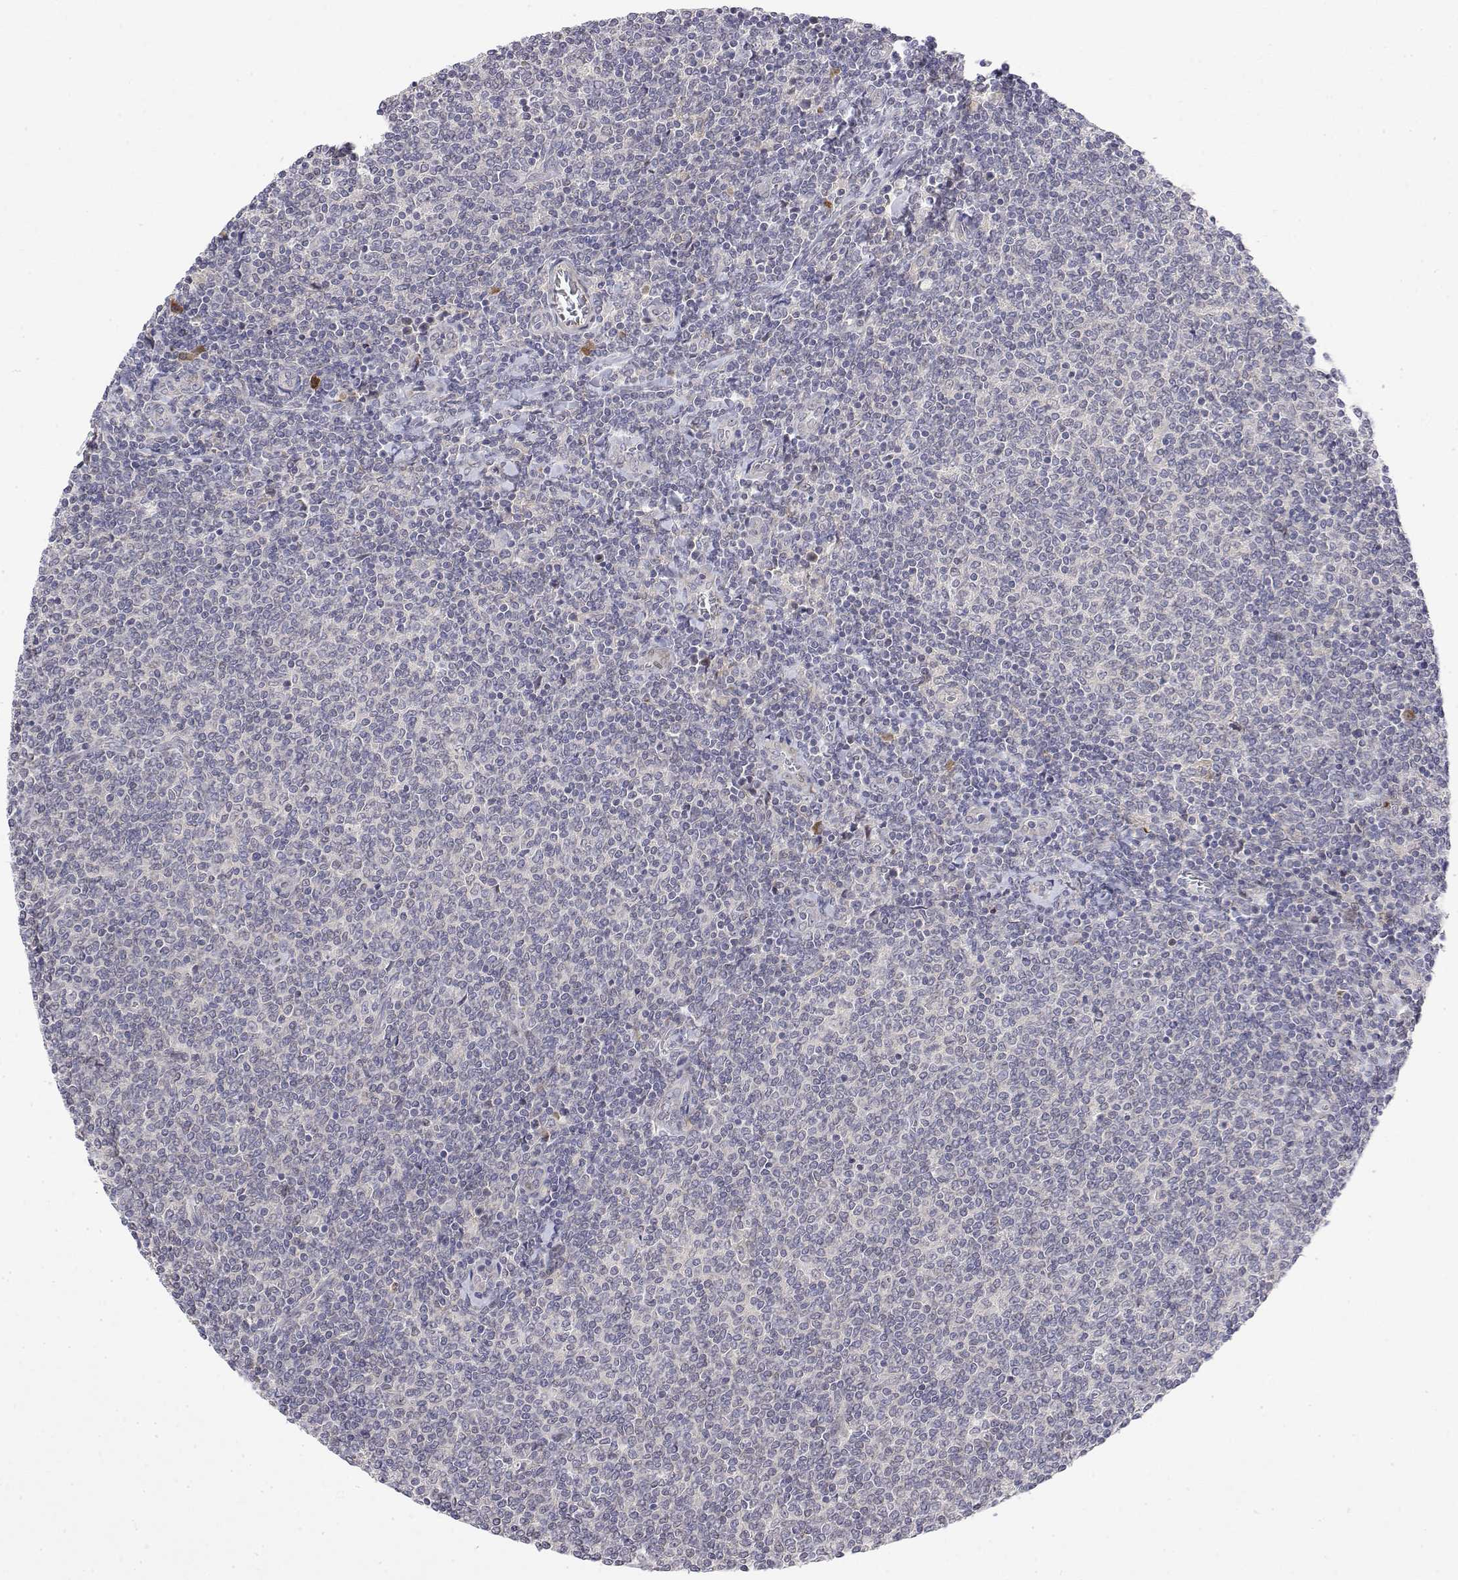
{"staining": {"intensity": "negative", "quantity": "none", "location": "none"}, "tissue": "lymphoma", "cell_type": "Tumor cells", "image_type": "cancer", "snomed": [{"axis": "morphology", "description": "Malignant lymphoma, non-Hodgkin's type, Low grade"}, {"axis": "topography", "description": "Lymph node"}], "caption": "A photomicrograph of human lymphoma is negative for staining in tumor cells. (Immunohistochemistry (ihc), brightfield microscopy, high magnification).", "gene": "IGFBP4", "patient": {"sex": "male", "age": 52}}